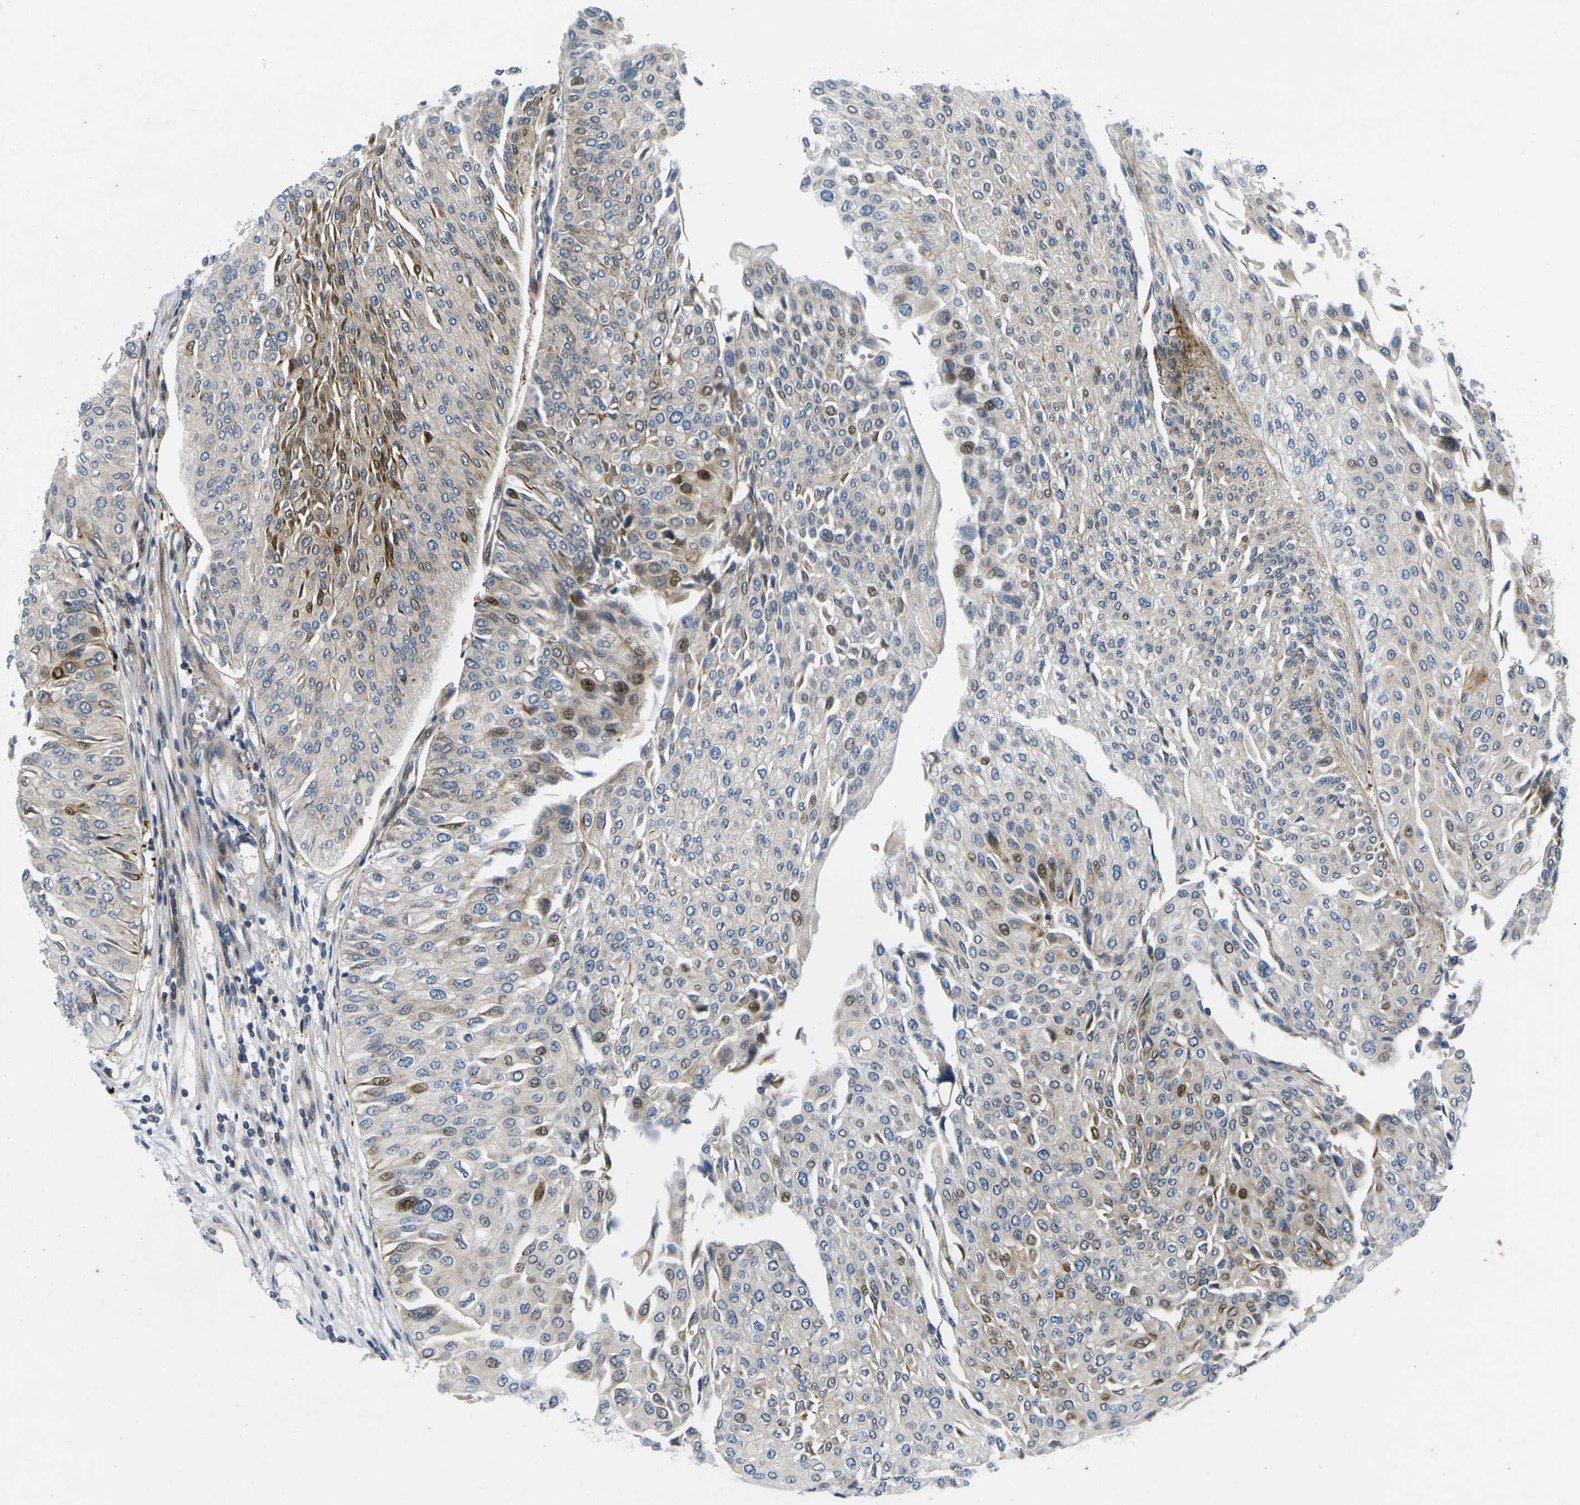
{"staining": {"intensity": "moderate", "quantity": "<25%", "location": "cytoplasmic/membranous"}, "tissue": "urothelial cancer", "cell_type": "Tumor cells", "image_type": "cancer", "snomed": [{"axis": "morphology", "description": "Urothelial carcinoma, Low grade"}, {"axis": "topography", "description": "Urinary bladder"}], "caption": "Protein analysis of urothelial carcinoma (low-grade) tissue exhibits moderate cytoplasmic/membranous staining in approximately <25% of tumor cells.", "gene": "ROBO2", "patient": {"sex": "male", "age": 67}}